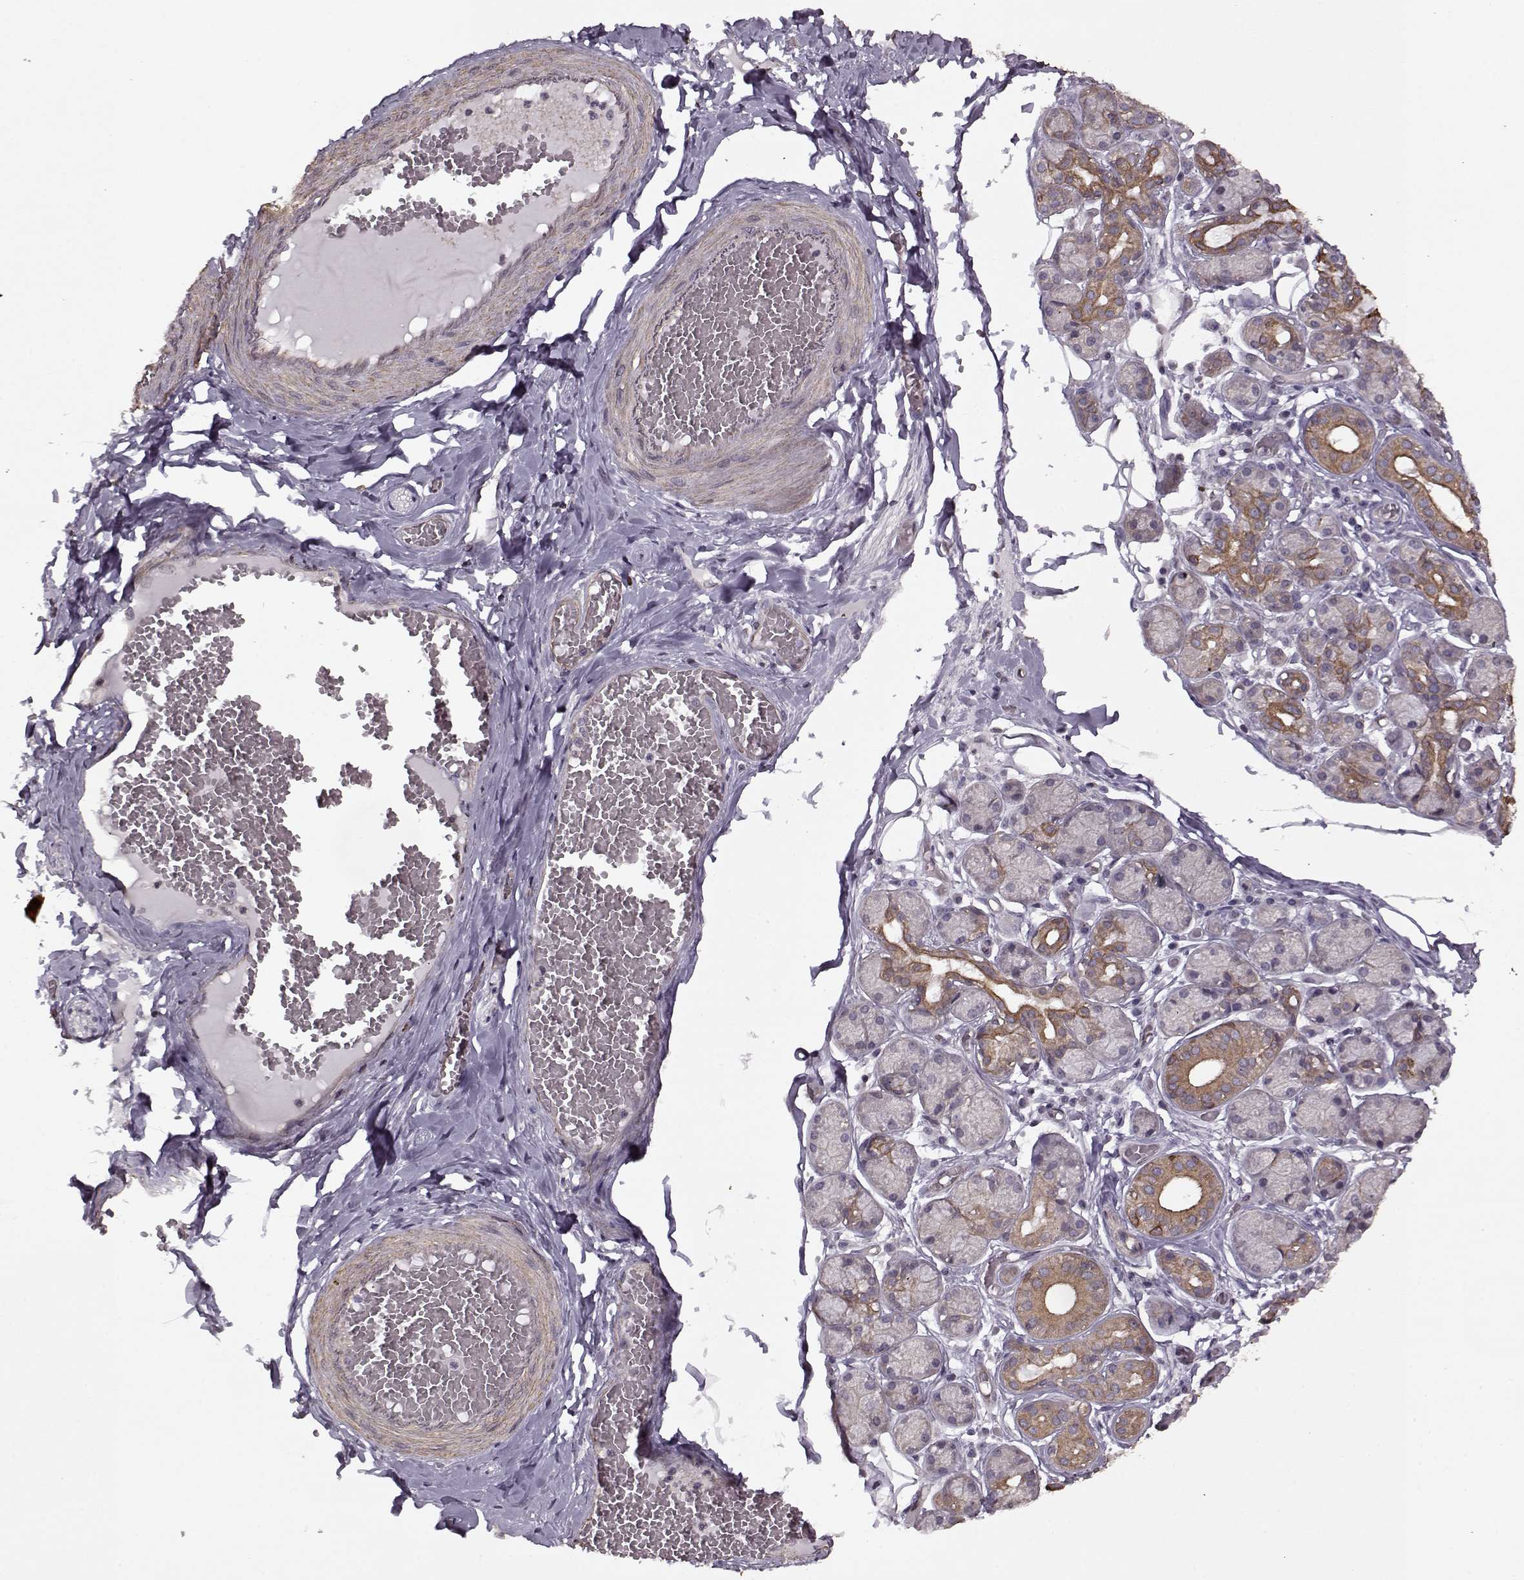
{"staining": {"intensity": "strong", "quantity": "<25%", "location": "cytoplasmic/membranous"}, "tissue": "salivary gland", "cell_type": "Glandular cells", "image_type": "normal", "snomed": [{"axis": "morphology", "description": "Normal tissue, NOS"}, {"axis": "topography", "description": "Salivary gland"}, {"axis": "topography", "description": "Peripheral nerve tissue"}], "caption": "This micrograph demonstrates benign salivary gland stained with immunohistochemistry to label a protein in brown. The cytoplasmic/membranous of glandular cells show strong positivity for the protein. Nuclei are counter-stained blue.", "gene": "KRT9", "patient": {"sex": "male", "age": 71}}